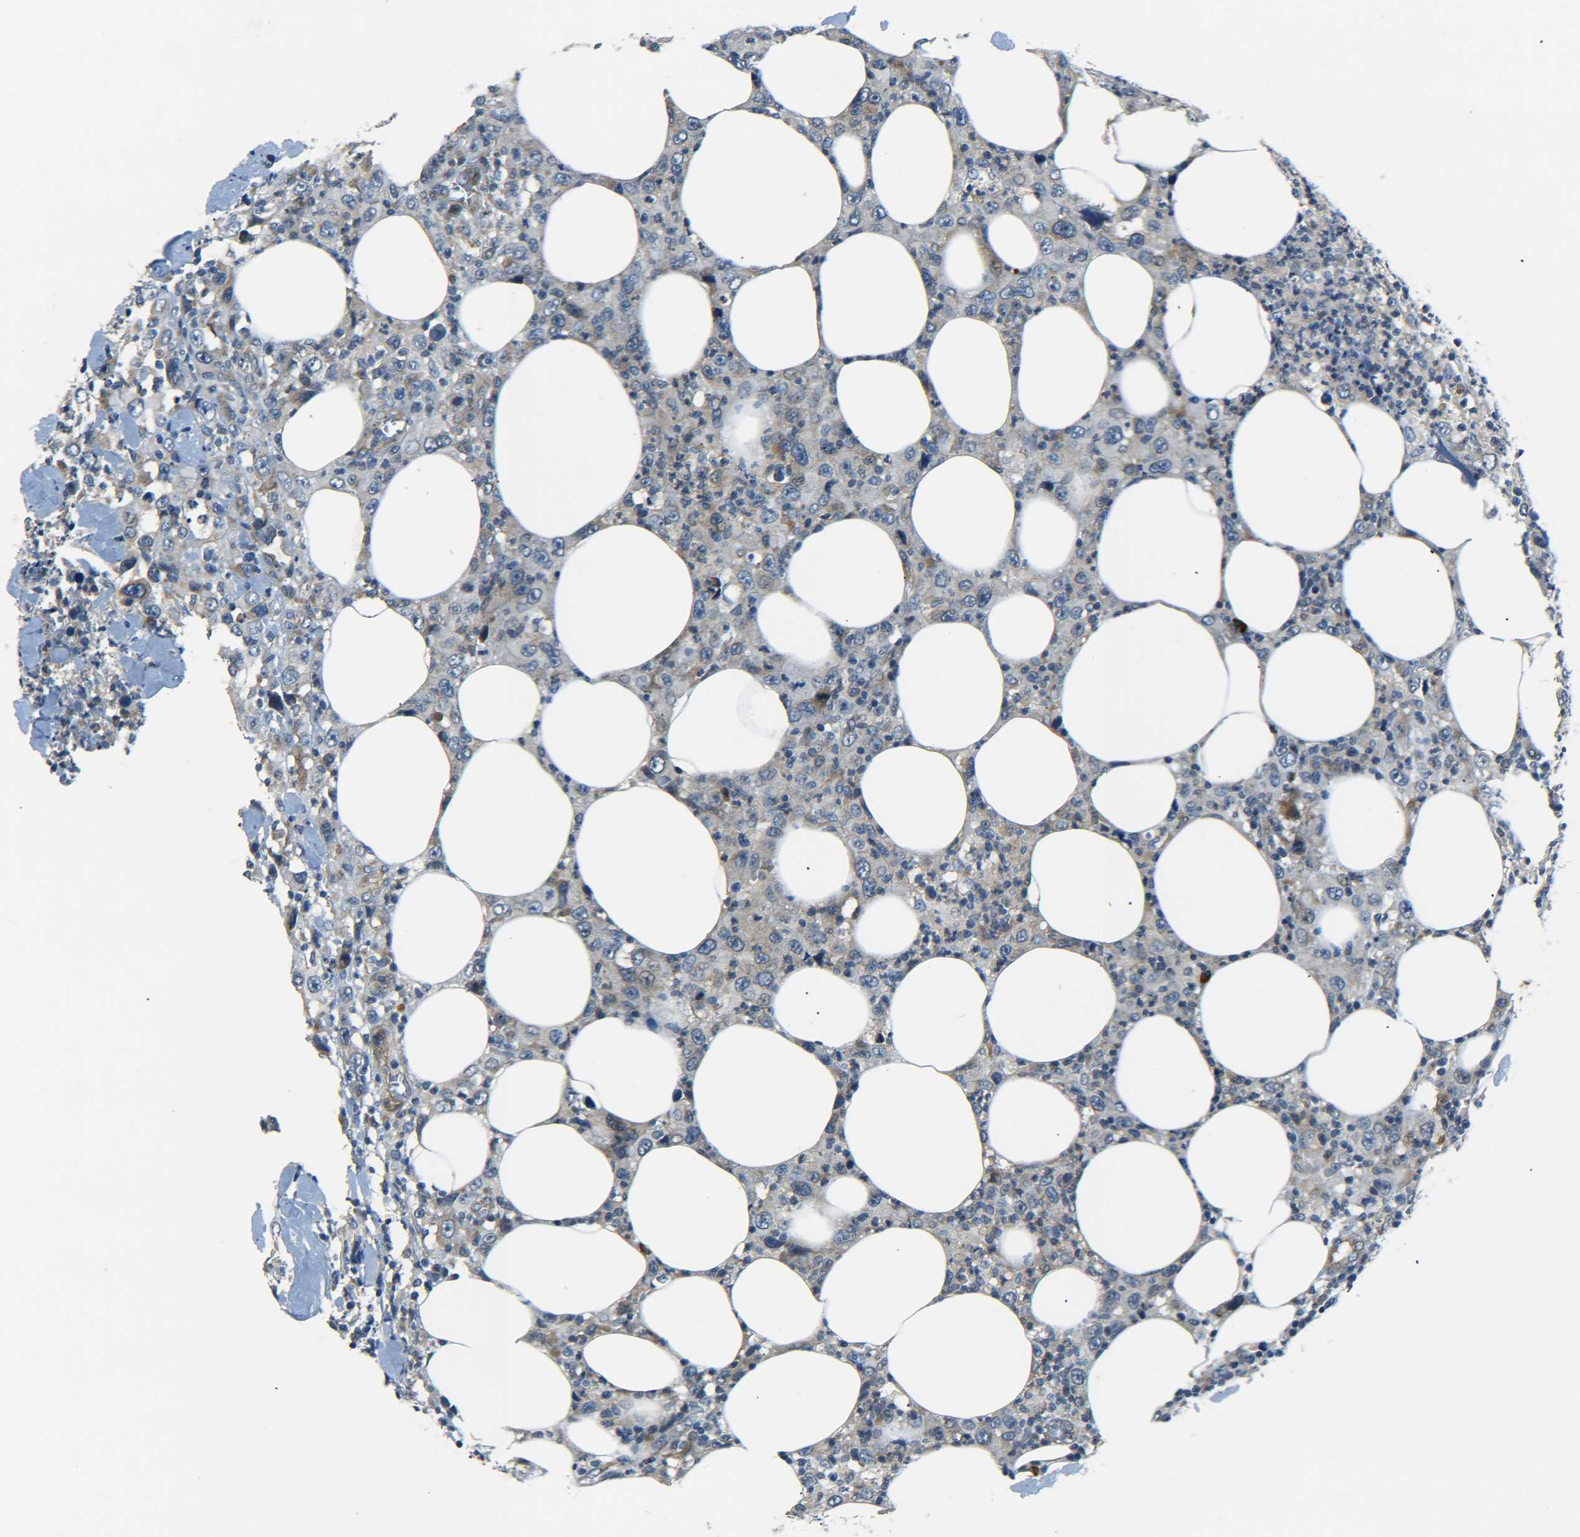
{"staining": {"intensity": "weak", "quantity": "<25%", "location": "cytoplasmic/membranous"}, "tissue": "thyroid cancer", "cell_type": "Tumor cells", "image_type": "cancer", "snomed": [{"axis": "morphology", "description": "Carcinoma, NOS"}, {"axis": "topography", "description": "Thyroid gland"}], "caption": "Human thyroid cancer stained for a protein using IHC exhibits no staining in tumor cells.", "gene": "MEIS1", "patient": {"sex": "female", "age": 77}}